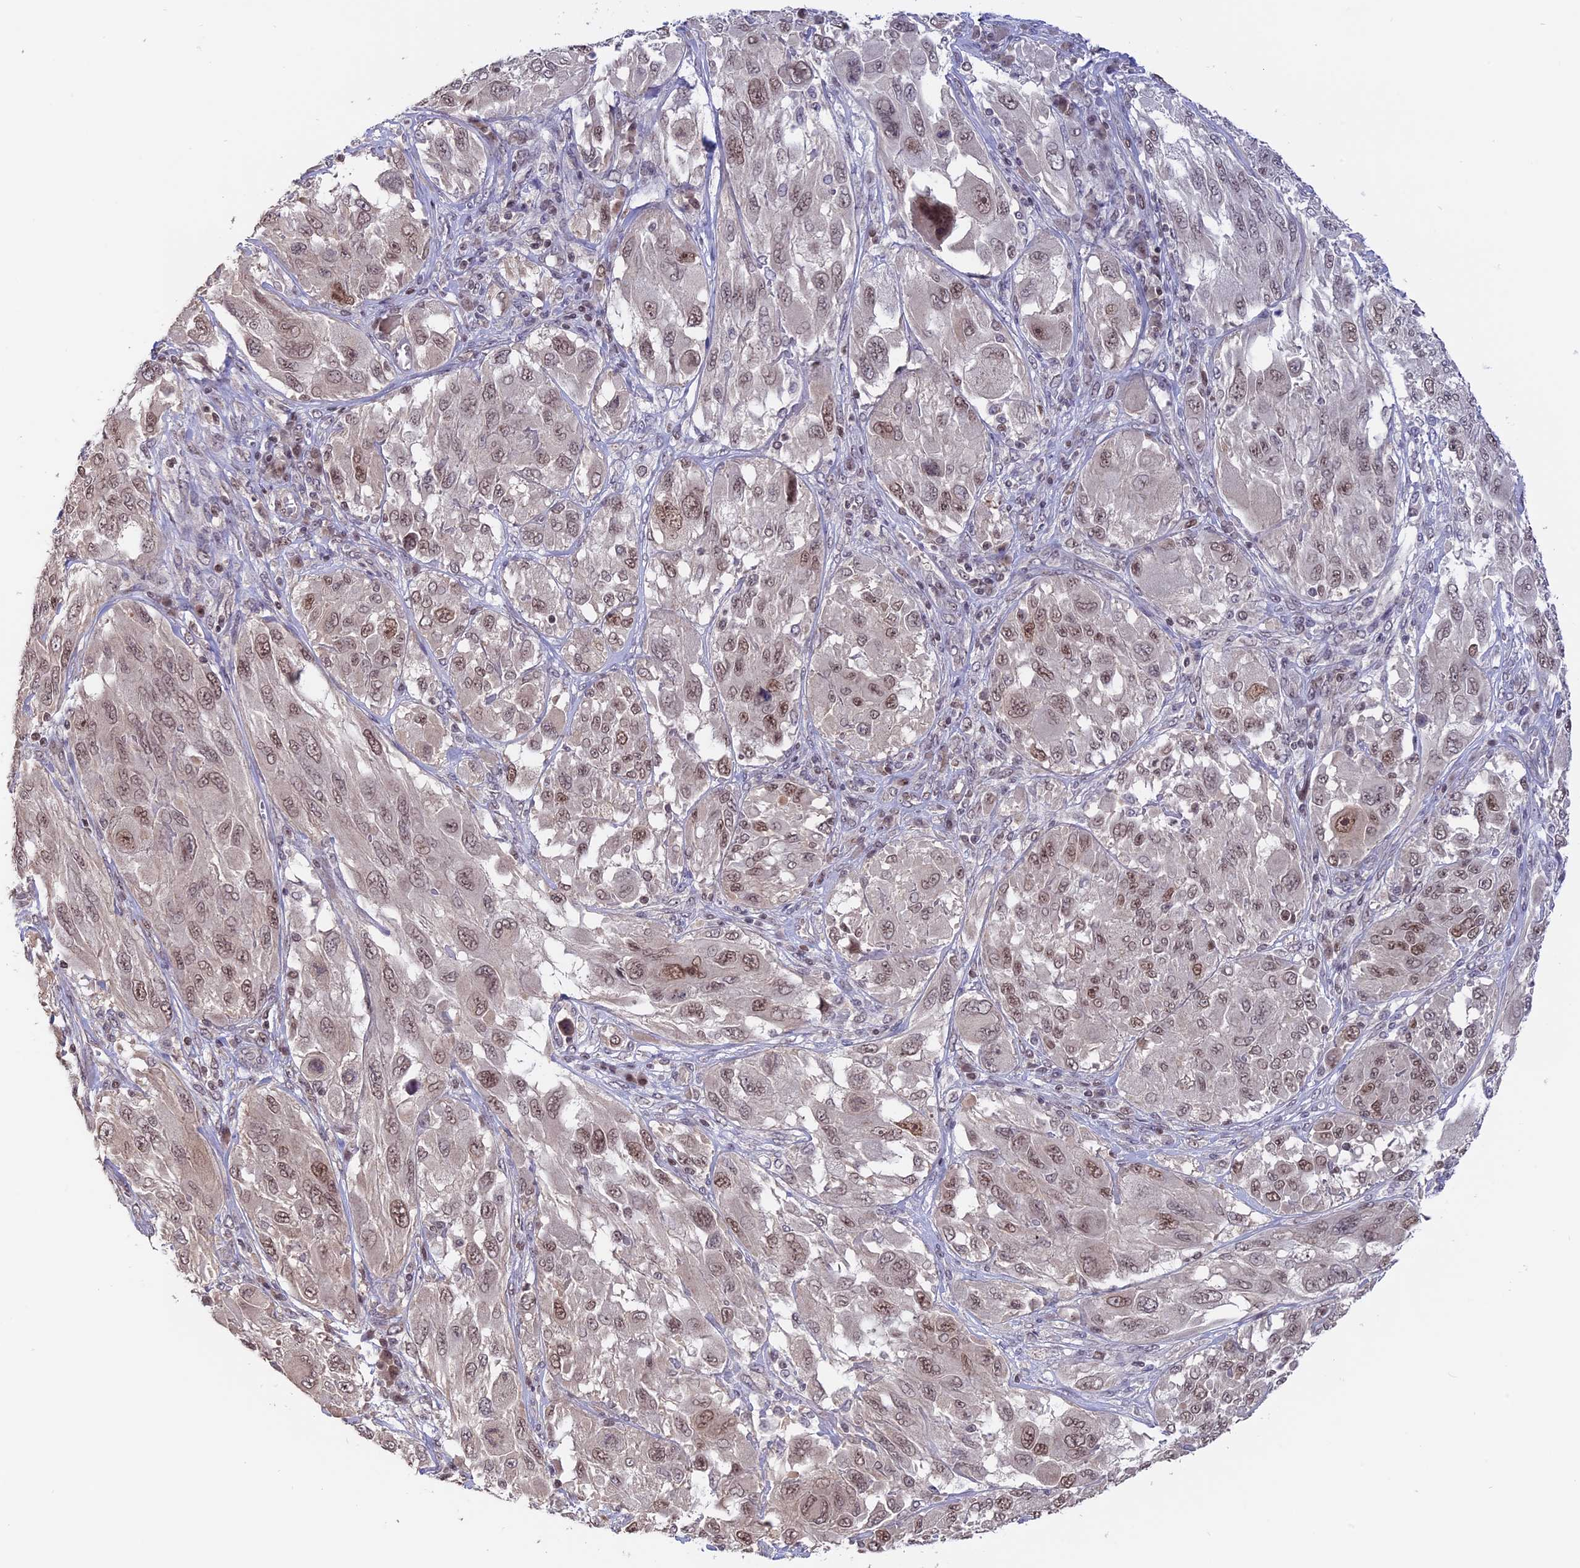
{"staining": {"intensity": "moderate", "quantity": "25%-75%", "location": "nuclear"}, "tissue": "melanoma", "cell_type": "Tumor cells", "image_type": "cancer", "snomed": [{"axis": "morphology", "description": "Malignant melanoma, NOS"}, {"axis": "topography", "description": "Skin"}], "caption": "Protein expression analysis of human melanoma reveals moderate nuclear positivity in about 25%-75% of tumor cells. The staining was performed using DAB (3,3'-diaminobenzidine) to visualize the protein expression in brown, while the nuclei were stained in blue with hematoxylin (Magnification: 20x).", "gene": "RFC5", "patient": {"sex": "female", "age": 91}}